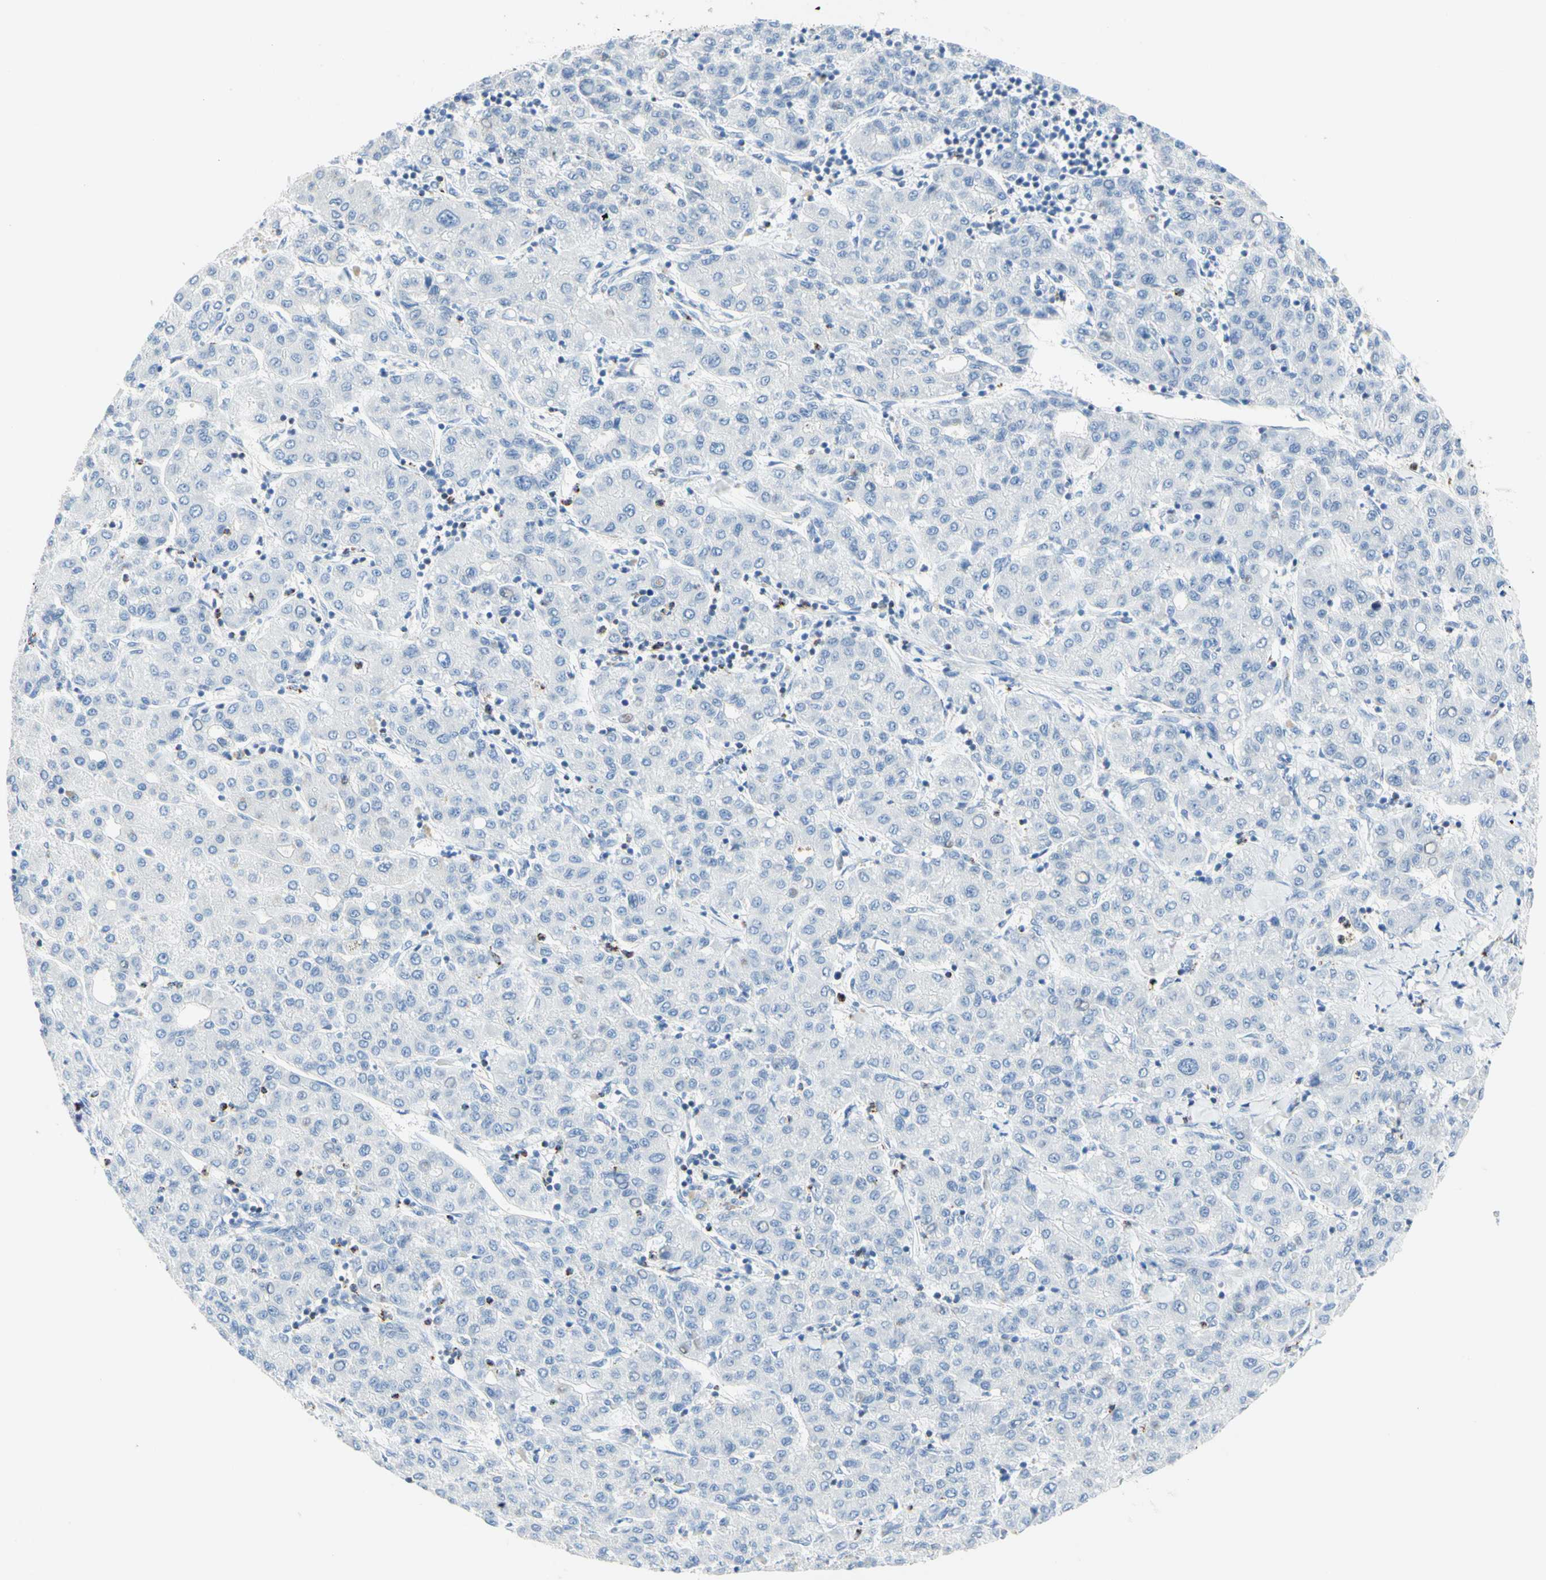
{"staining": {"intensity": "negative", "quantity": "none", "location": "none"}, "tissue": "liver cancer", "cell_type": "Tumor cells", "image_type": "cancer", "snomed": [{"axis": "morphology", "description": "Carcinoma, Hepatocellular, NOS"}, {"axis": "topography", "description": "Liver"}], "caption": "A high-resolution histopathology image shows IHC staining of liver hepatocellular carcinoma, which reveals no significant positivity in tumor cells.", "gene": "CYSLTR1", "patient": {"sex": "male", "age": 65}}